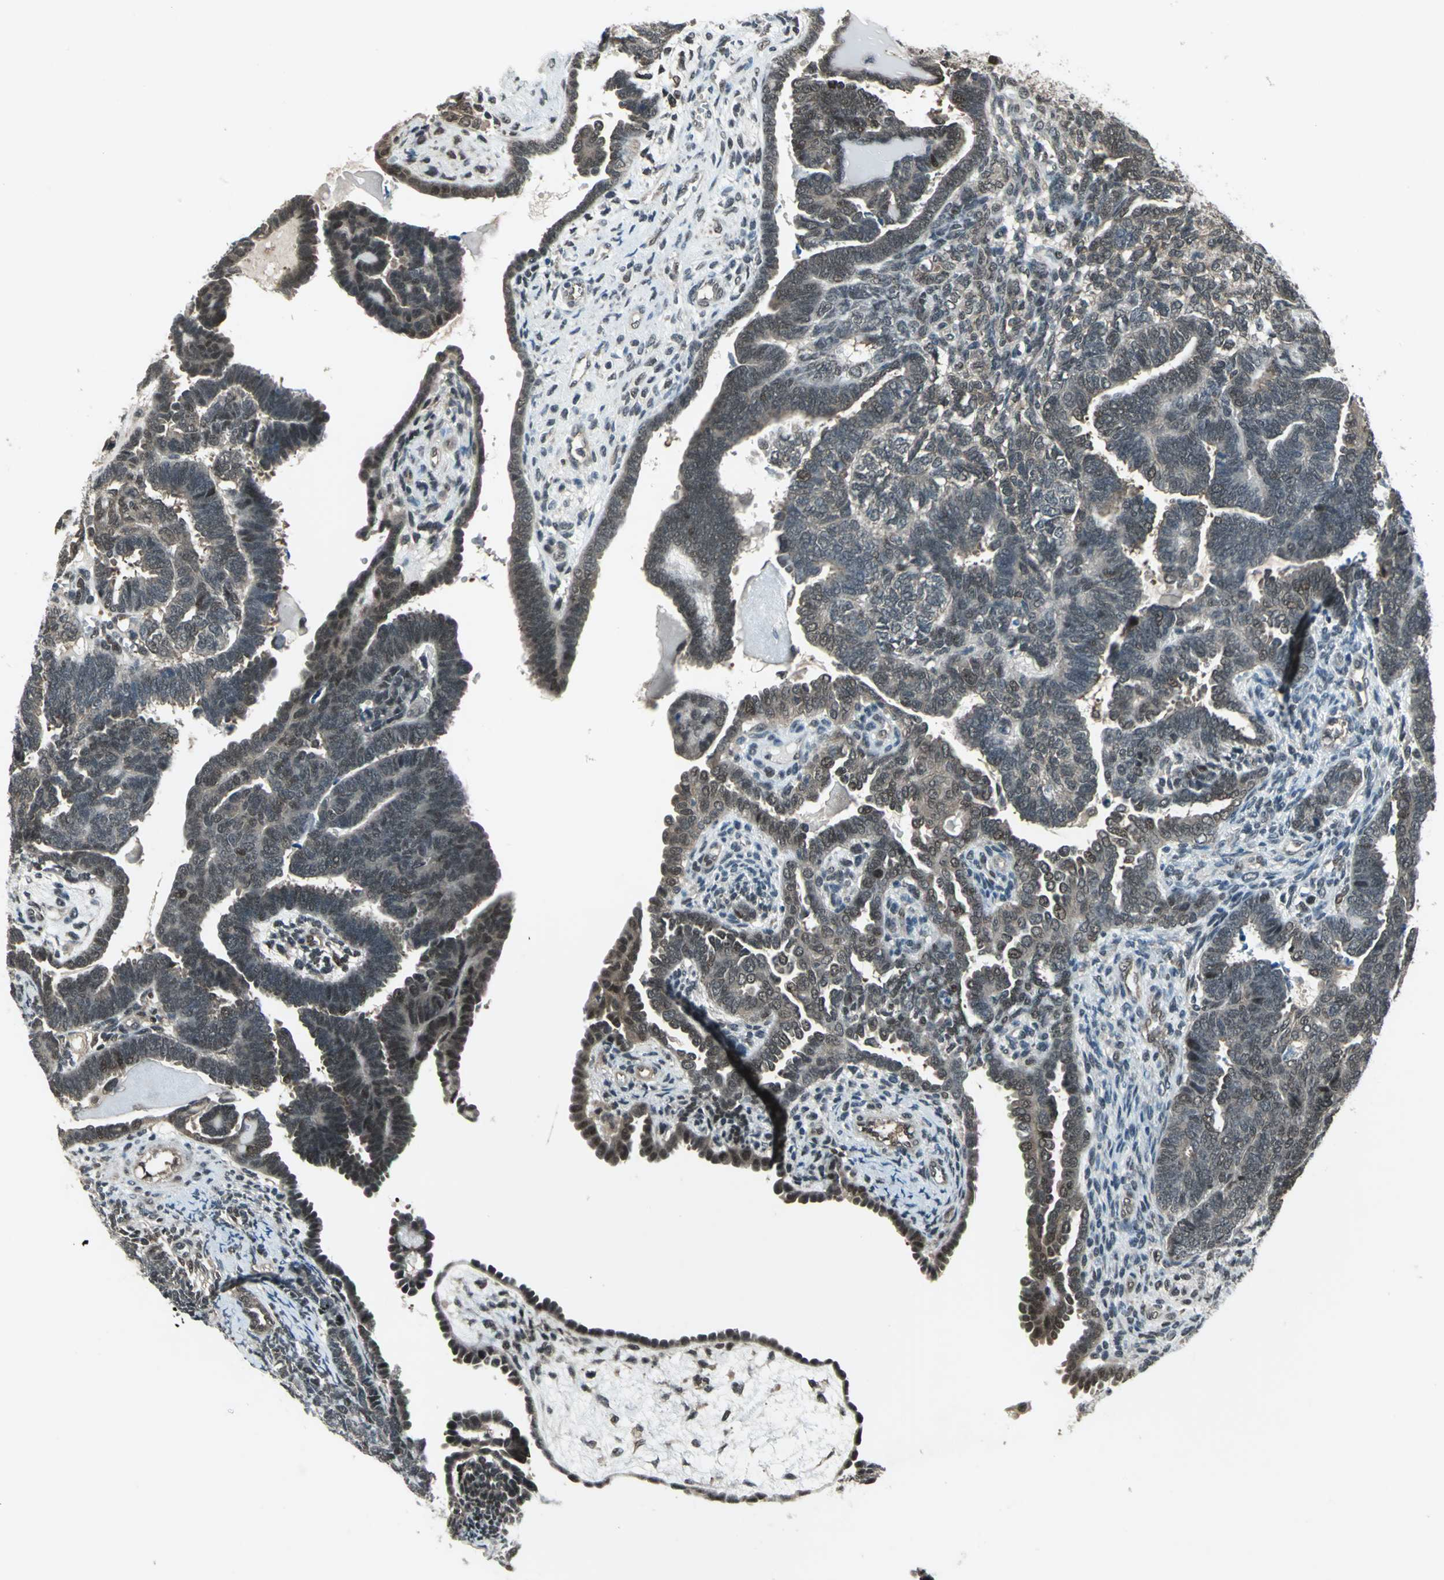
{"staining": {"intensity": "moderate", "quantity": "25%-75%", "location": "cytoplasmic/membranous,nuclear"}, "tissue": "endometrial cancer", "cell_type": "Tumor cells", "image_type": "cancer", "snomed": [{"axis": "morphology", "description": "Neoplasm, malignant, NOS"}, {"axis": "topography", "description": "Endometrium"}], "caption": "Endometrial cancer tissue displays moderate cytoplasmic/membranous and nuclear positivity in about 25%-75% of tumor cells, visualized by immunohistochemistry.", "gene": "COPS5", "patient": {"sex": "female", "age": 74}}